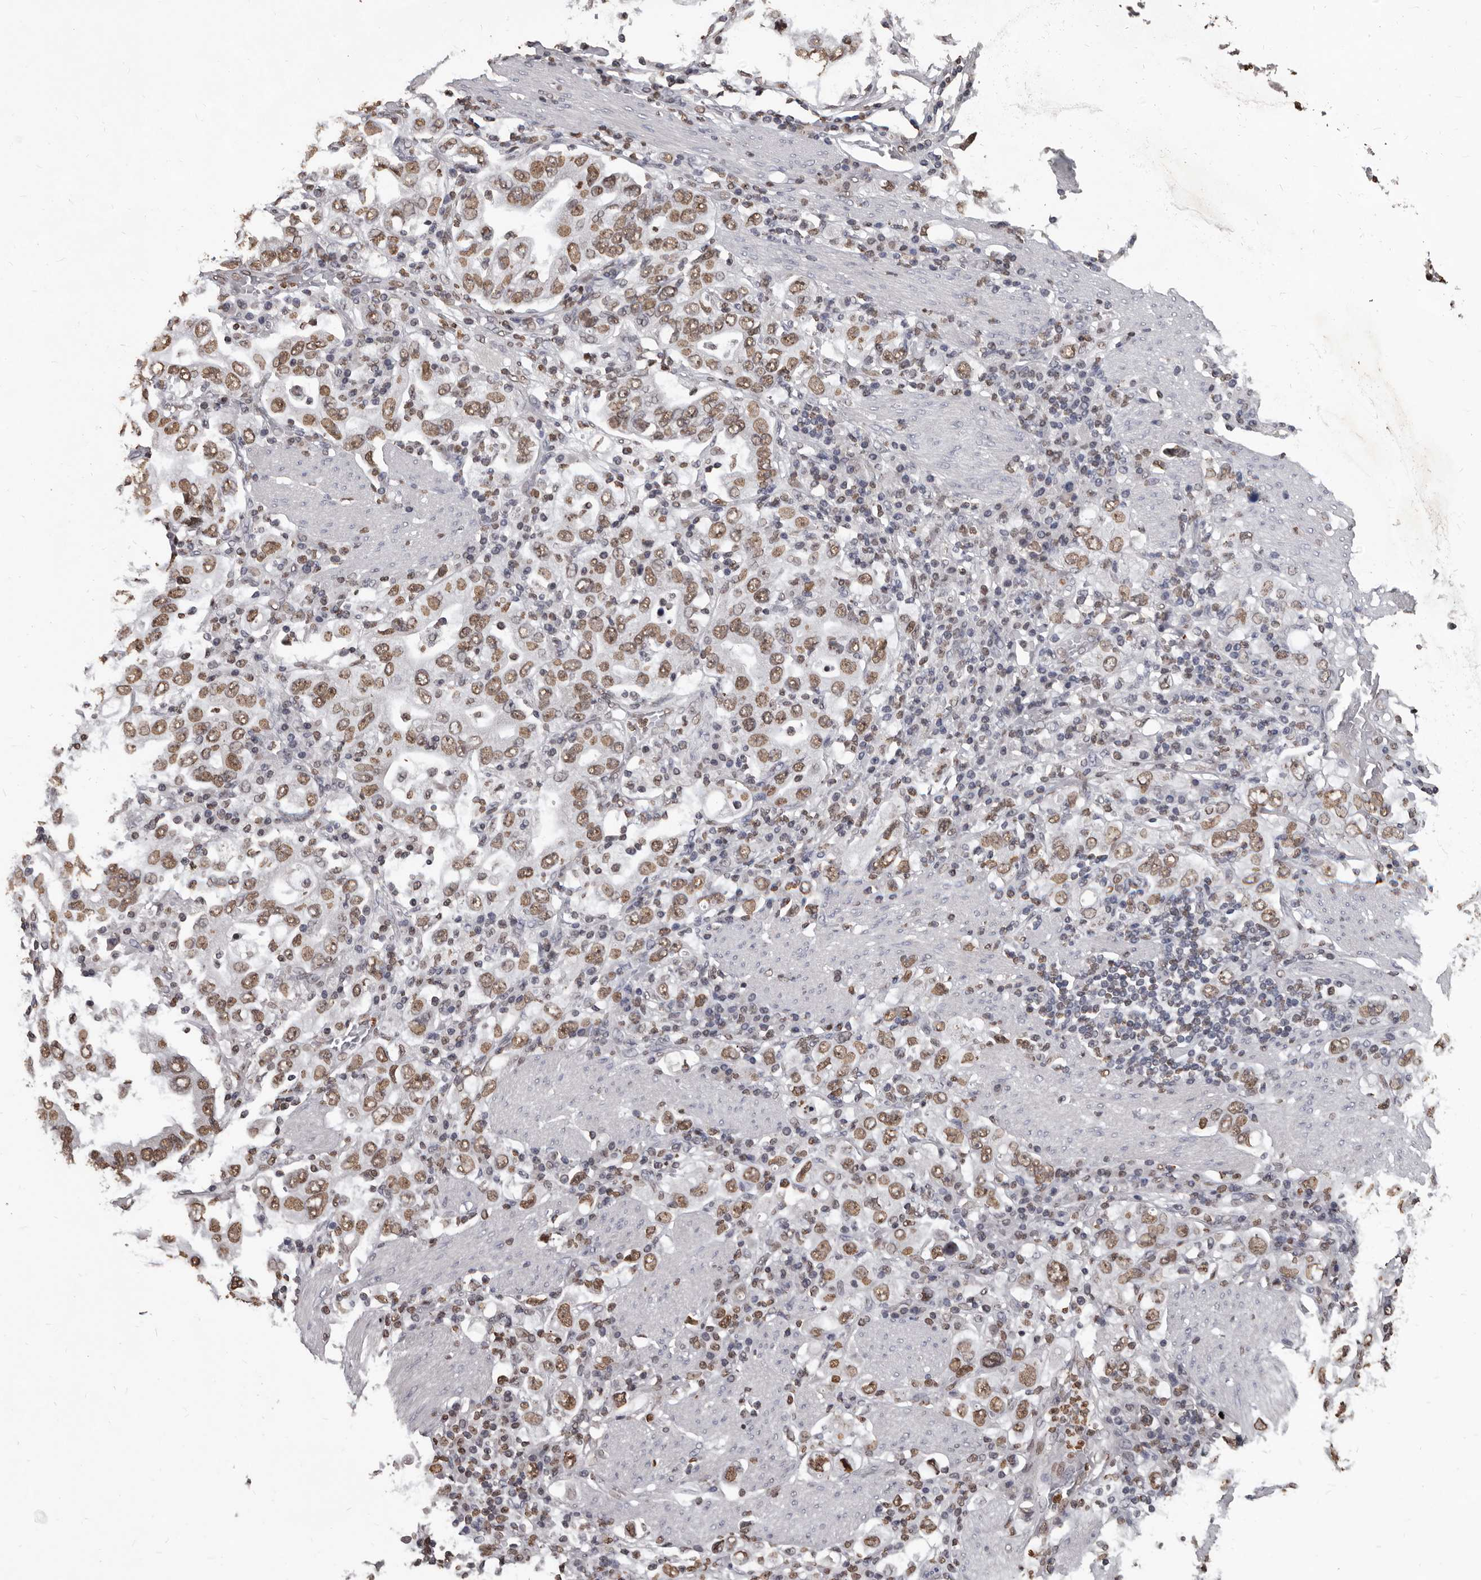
{"staining": {"intensity": "moderate", "quantity": ">75%", "location": "nuclear"}, "tissue": "stomach cancer", "cell_type": "Tumor cells", "image_type": "cancer", "snomed": [{"axis": "morphology", "description": "Adenocarcinoma, NOS"}, {"axis": "topography", "description": "Stomach, upper"}], "caption": "This image shows stomach cancer stained with immunohistochemistry (IHC) to label a protein in brown. The nuclear of tumor cells show moderate positivity for the protein. Nuclei are counter-stained blue.", "gene": "AHR", "patient": {"sex": "male", "age": 62}}